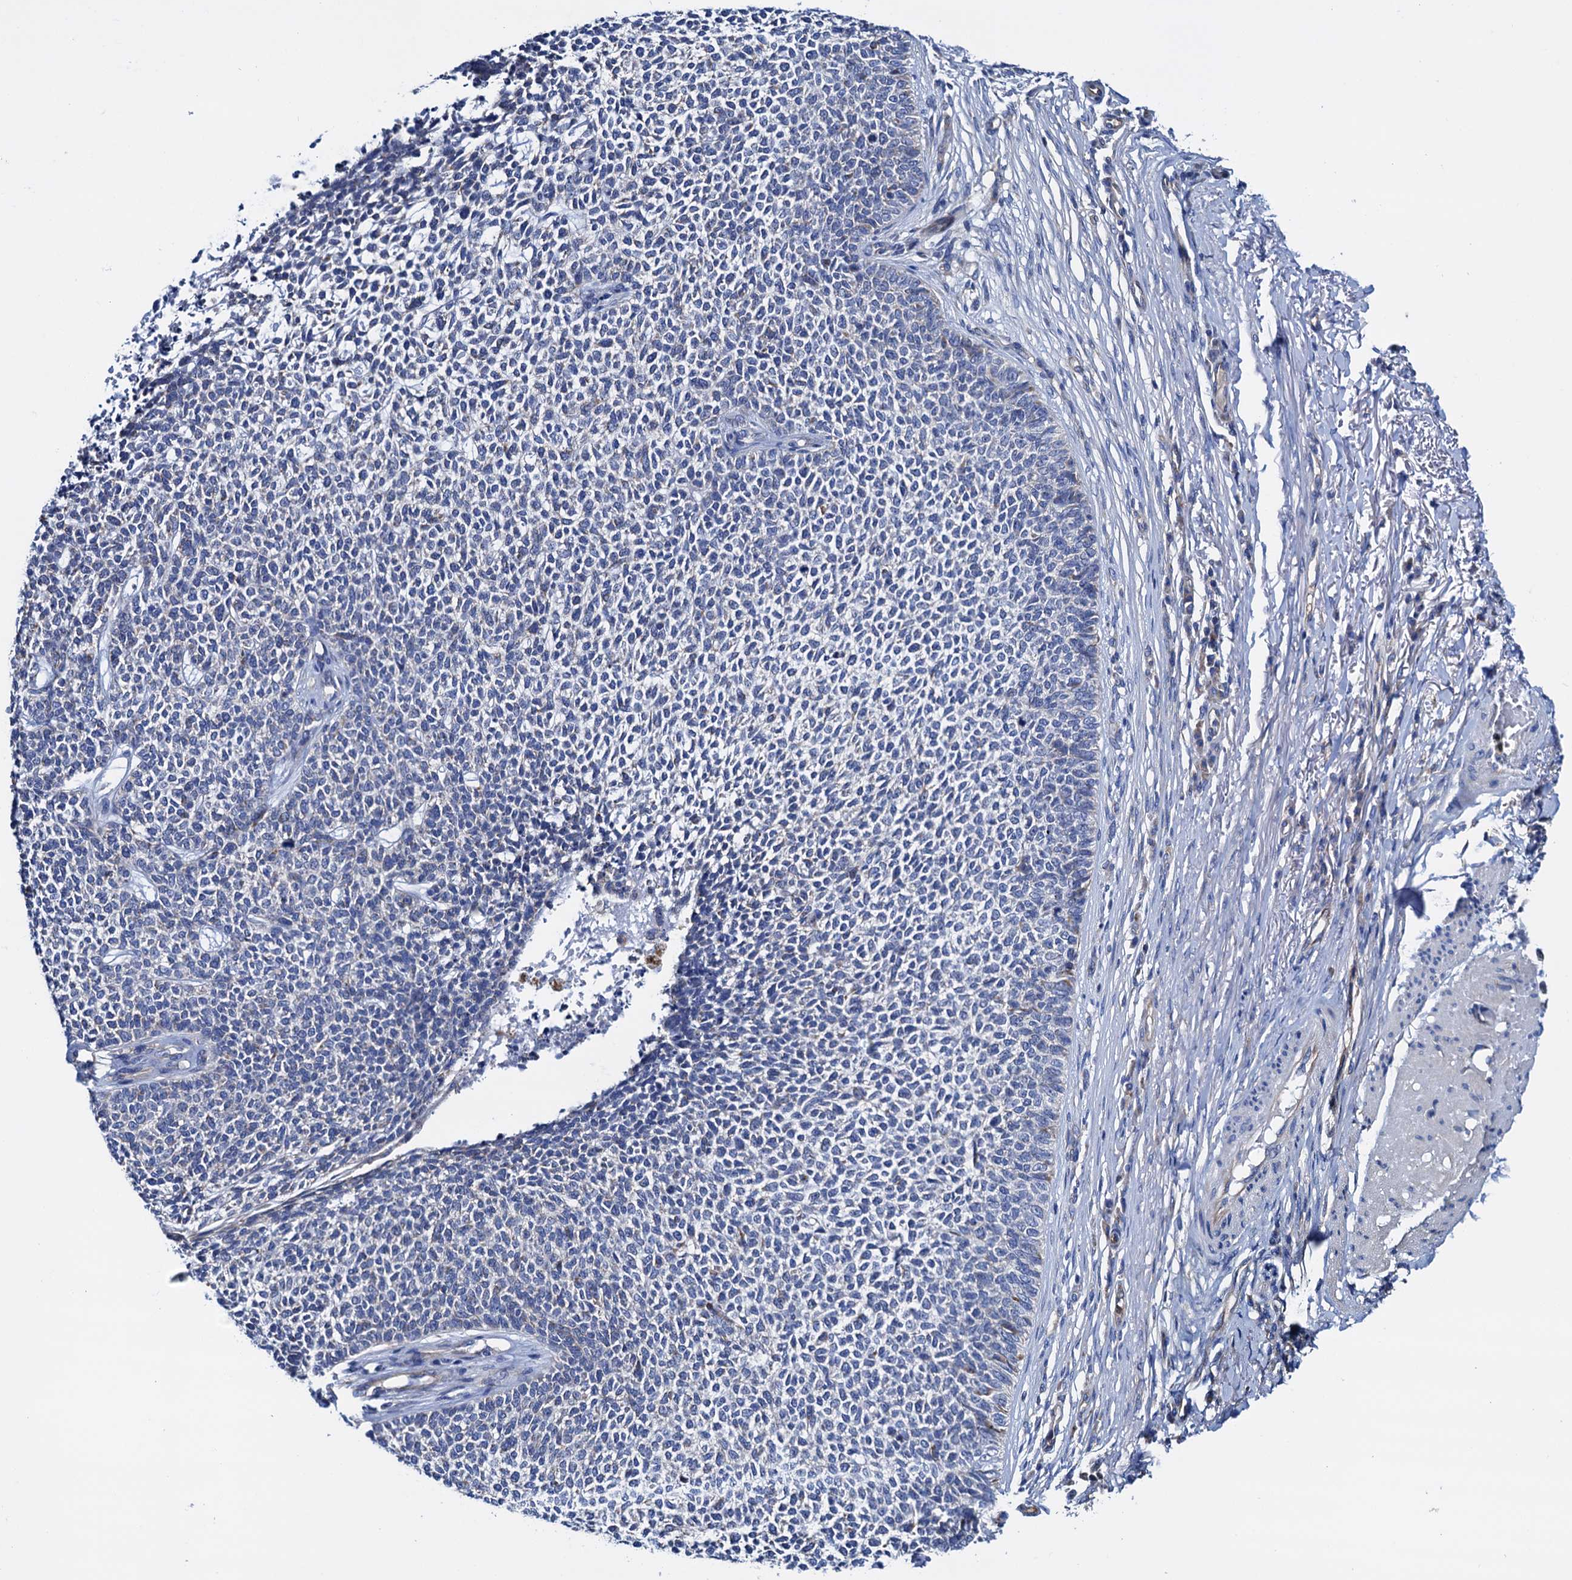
{"staining": {"intensity": "negative", "quantity": "none", "location": "none"}, "tissue": "skin cancer", "cell_type": "Tumor cells", "image_type": "cancer", "snomed": [{"axis": "morphology", "description": "Basal cell carcinoma"}, {"axis": "topography", "description": "Skin"}], "caption": "Immunohistochemistry (IHC) of human skin cancer (basal cell carcinoma) displays no expression in tumor cells.", "gene": "RASSF9", "patient": {"sex": "female", "age": 84}}